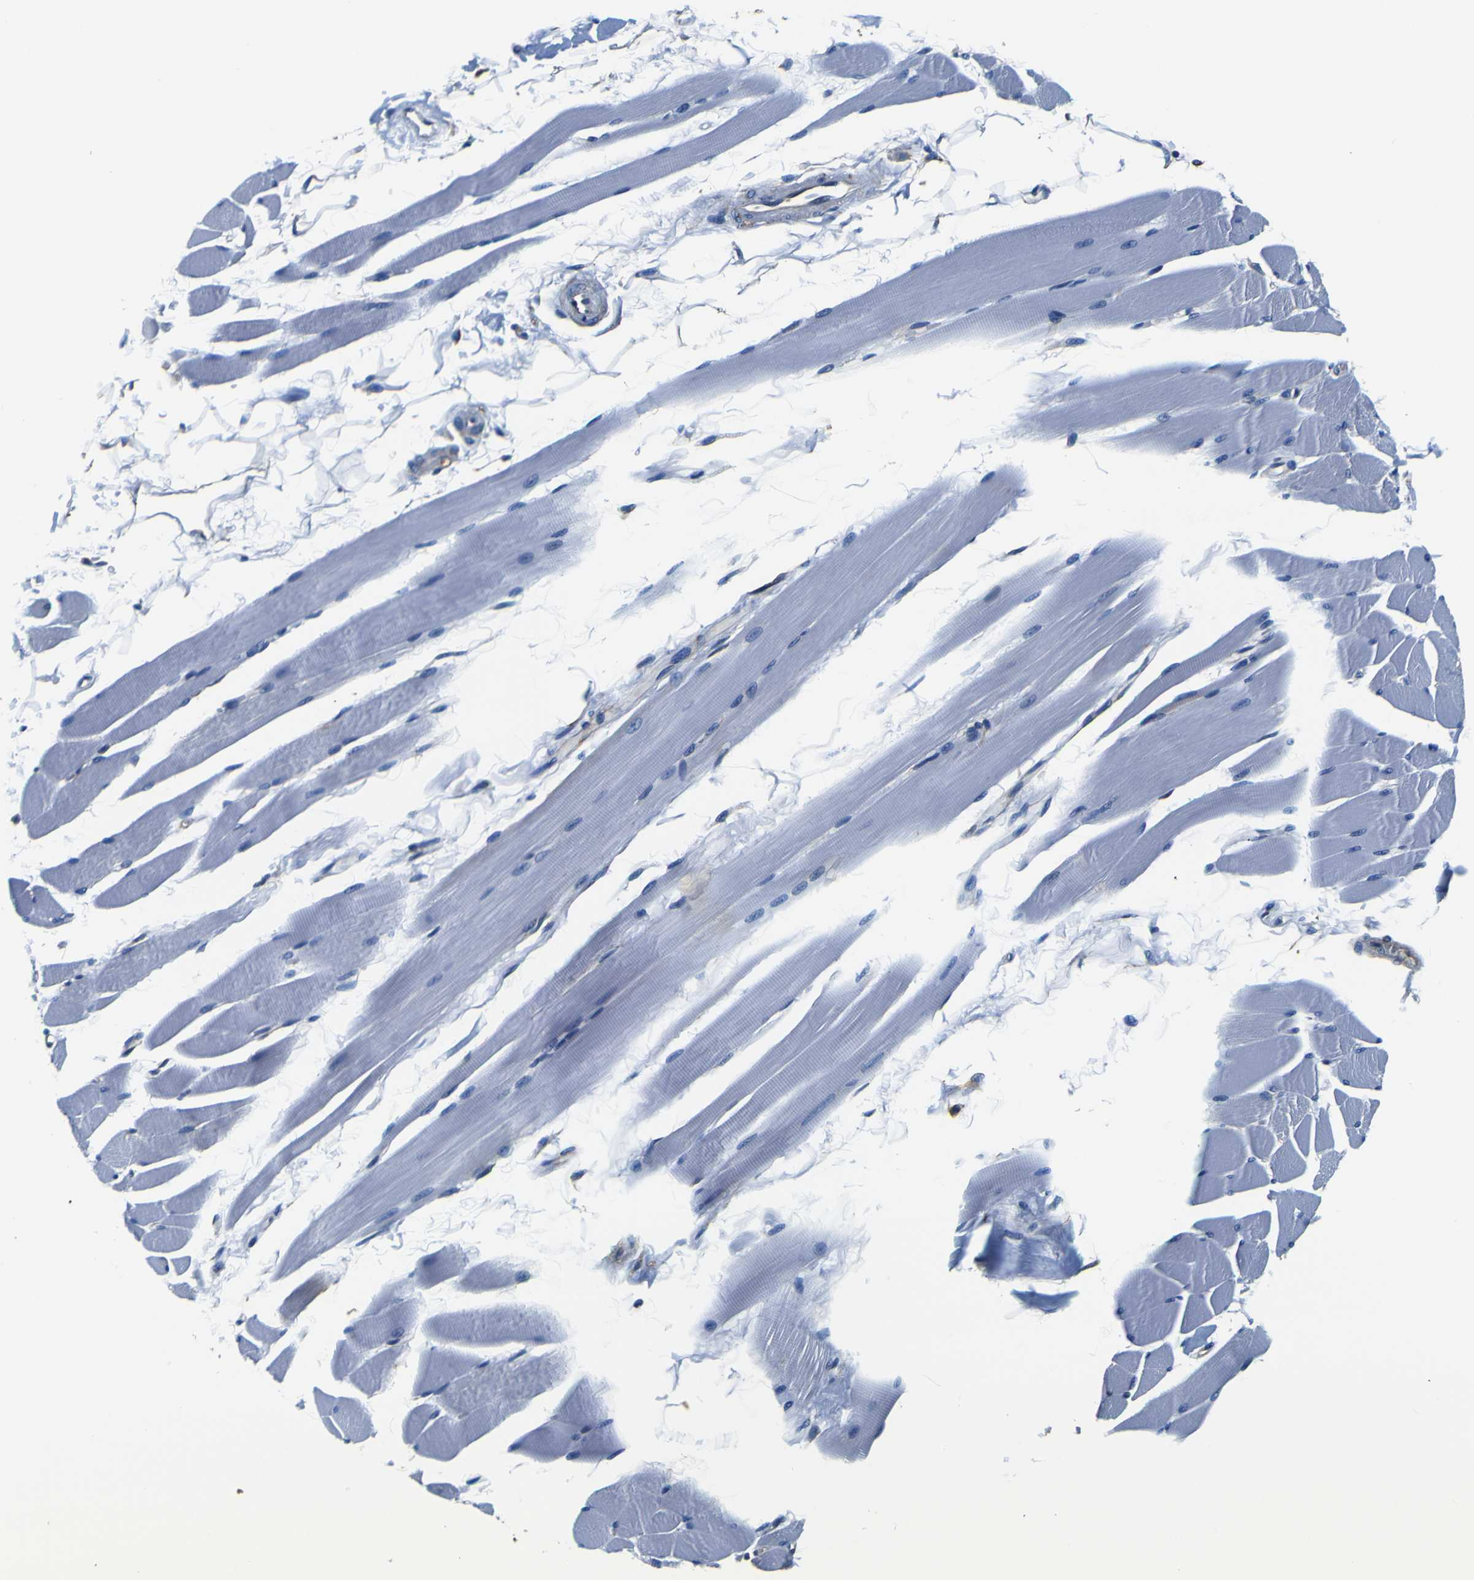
{"staining": {"intensity": "weak", "quantity": "<25%", "location": "cytoplasmic/membranous"}, "tissue": "skeletal muscle", "cell_type": "Myocytes", "image_type": "normal", "snomed": [{"axis": "morphology", "description": "Normal tissue, NOS"}, {"axis": "topography", "description": "Skeletal muscle"}, {"axis": "topography", "description": "Peripheral nerve tissue"}], "caption": "IHC of benign skeletal muscle shows no expression in myocytes. (Stains: DAB immunohistochemistry with hematoxylin counter stain, Microscopy: brightfield microscopy at high magnification).", "gene": "TUBA1B", "patient": {"sex": "female", "age": 84}}